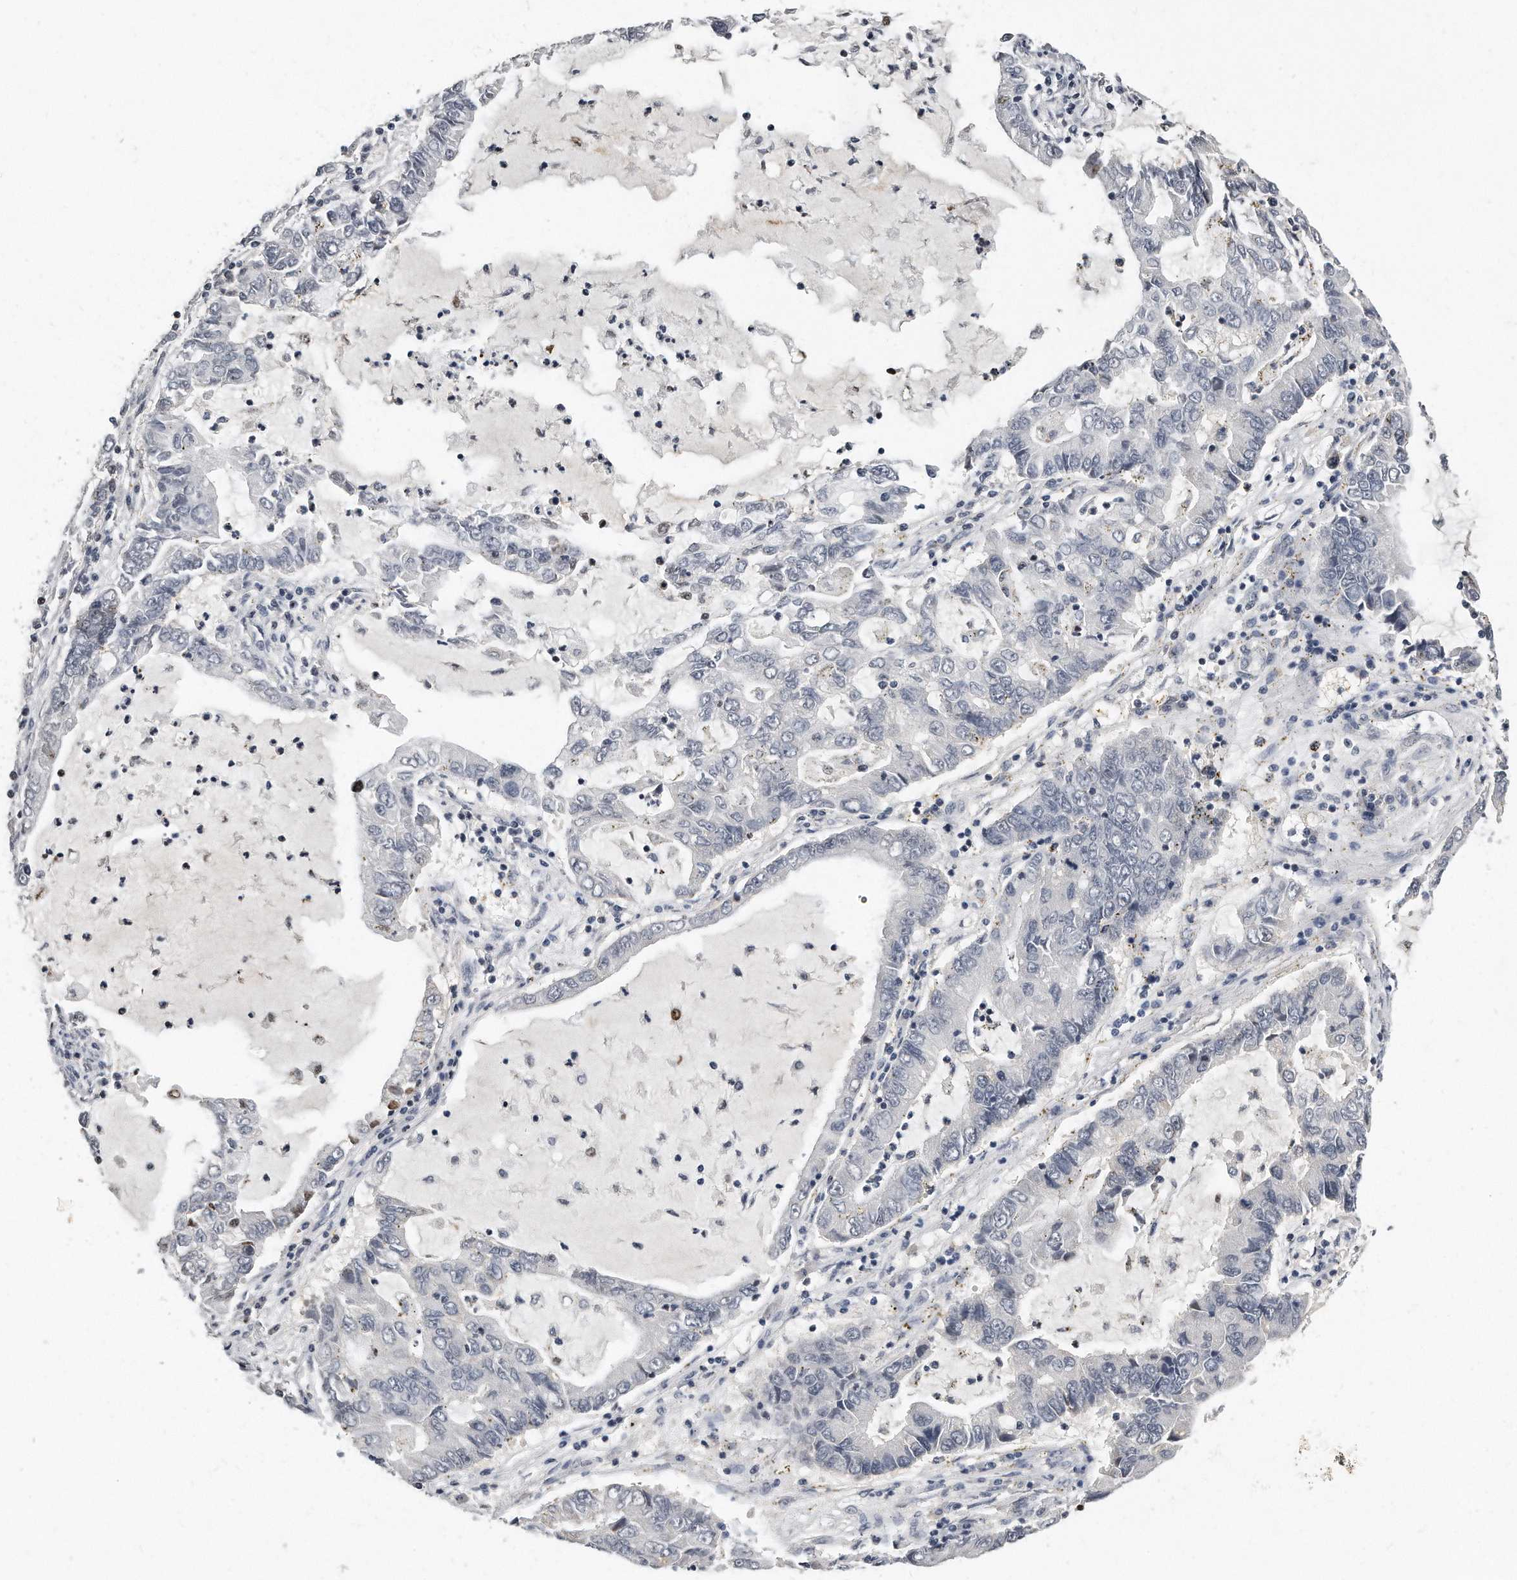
{"staining": {"intensity": "negative", "quantity": "none", "location": "none"}, "tissue": "lung cancer", "cell_type": "Tumor cells", "image_type": "cancer", "snomed": [{"axis": "morphology", "description": "Adenocarcinoma, NOS"}, {"axis": "topography", "description": "Lung"}], "caption": "Tumor cells are negative for brown protein staining in lung cancer.", "gene": "CTBP2", "patient": {"sex": "female", "age": 51}}